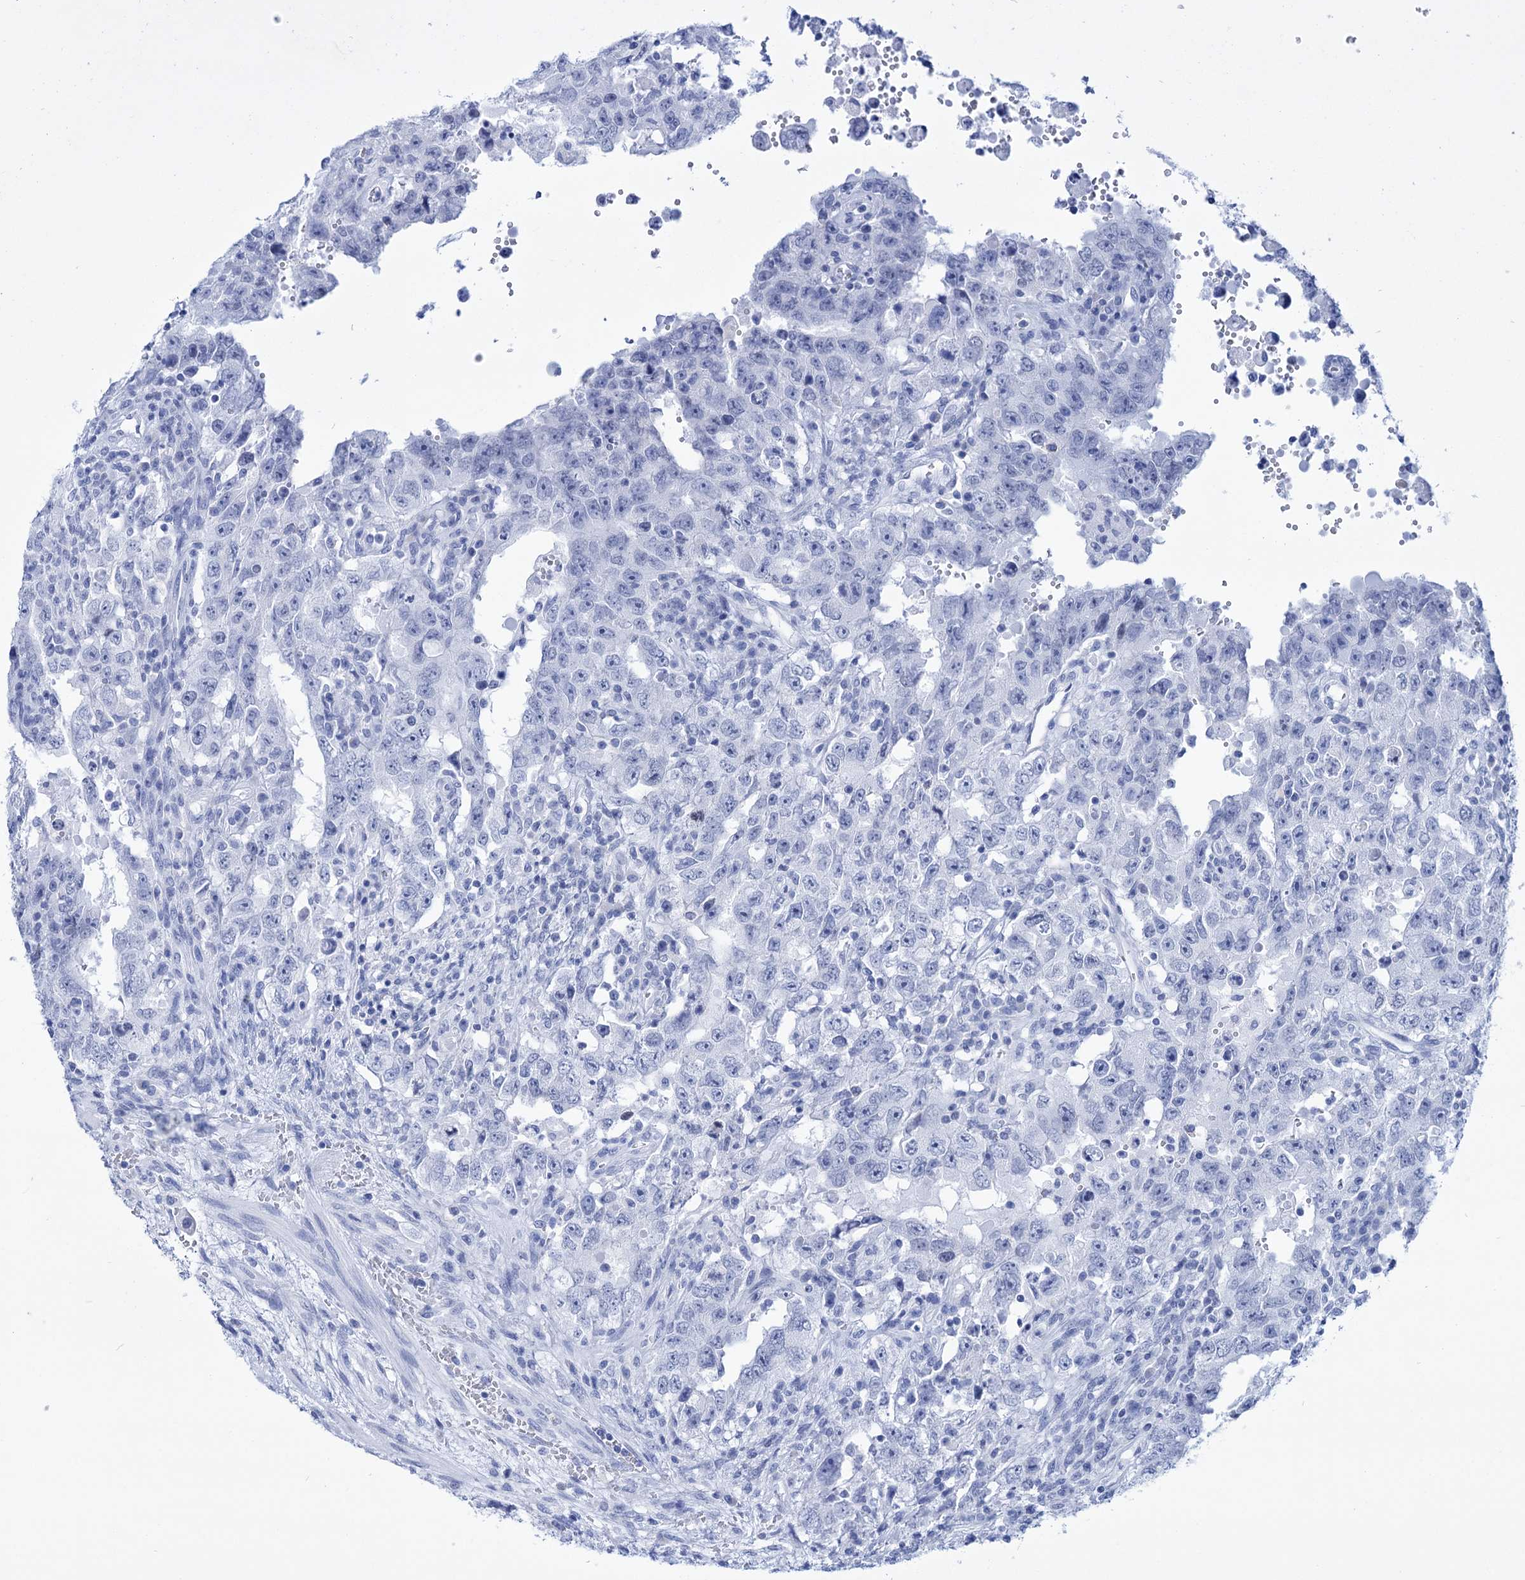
{"staining": {"intensity": "negative", "quantity": "none", "location": "none"}, "tissue": "testis cancer", "cell_type": "Tumor cells", "image_type": "cancer", "snomed": [{"axis": "morphology", "description": "Carcinoma, Embryonal, NOS"}, {"axis": "topography", "description": "Testis"}], "caption": "Immunohistochemical staining of testis embryonal carcinoma displays no significant expression in tumor cells.", "gene": "FBXW12", "patient": {"sex": "male", "age": 26}}